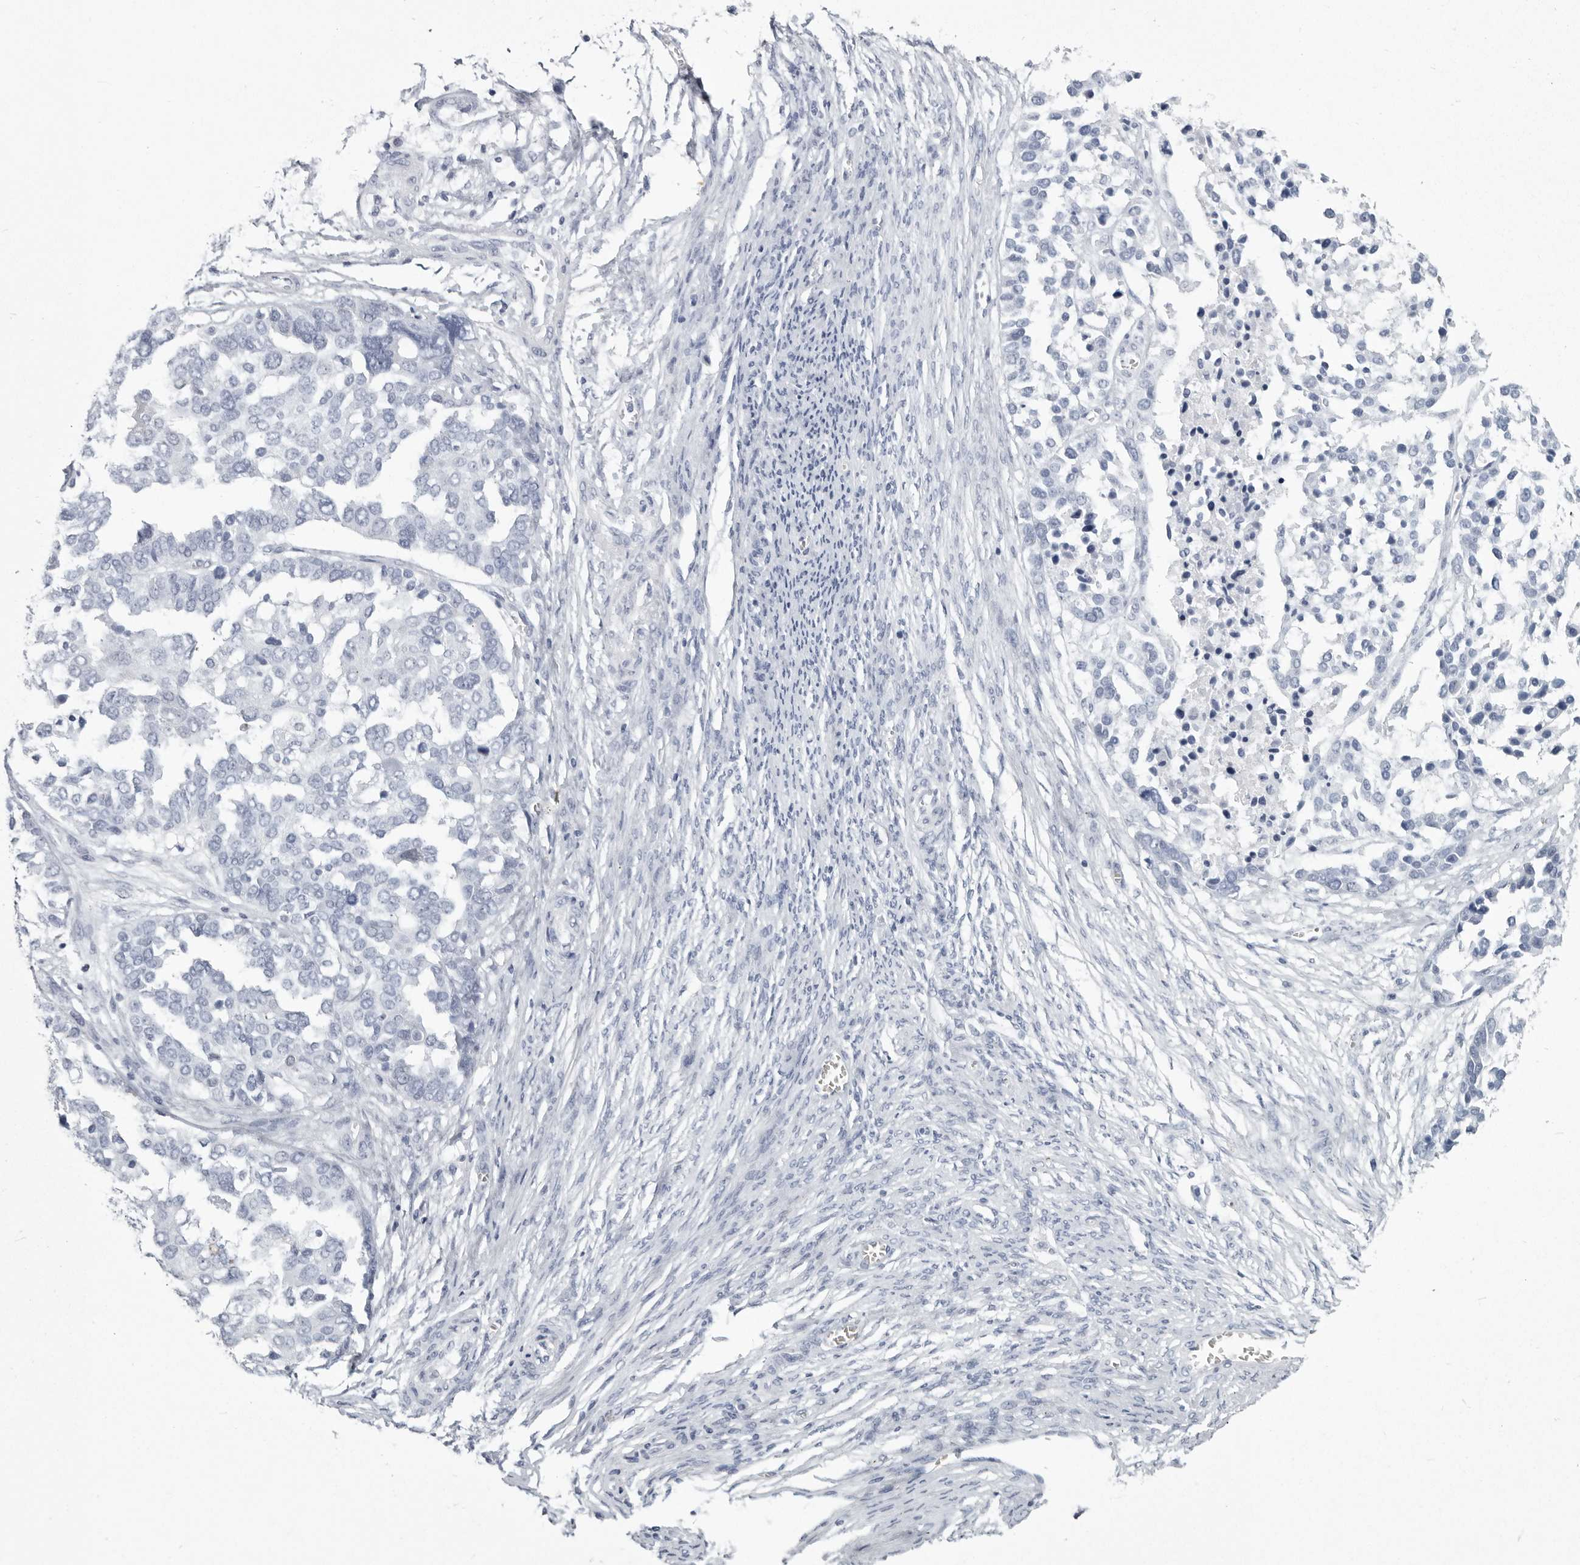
{"staining": {"intensity": "negative", "quantity": "none", "location": "none"}, "tissue": "ovarian cancer", "cell_type": "Tumor cells", "image_type": "cancer", "snomed": [{"axis": "morphology", "description": "Cystadenocarcinoma, serous, NOS"}, {"axis": "topography", "description": "Ovary"}], "caption": "Immunohistochemistry (IHC) of ovarian serous cystadenocarcinoma exhibits no positivity in tumor cells. (Stains: DAB (3,3'-diaminobenzidine) IHC with hematoxylin counter stain, Microscopy: brightfield microscopy at high magnification).", "gene": "WRAP73", "patient": {"sex": "female", "age": 44}}